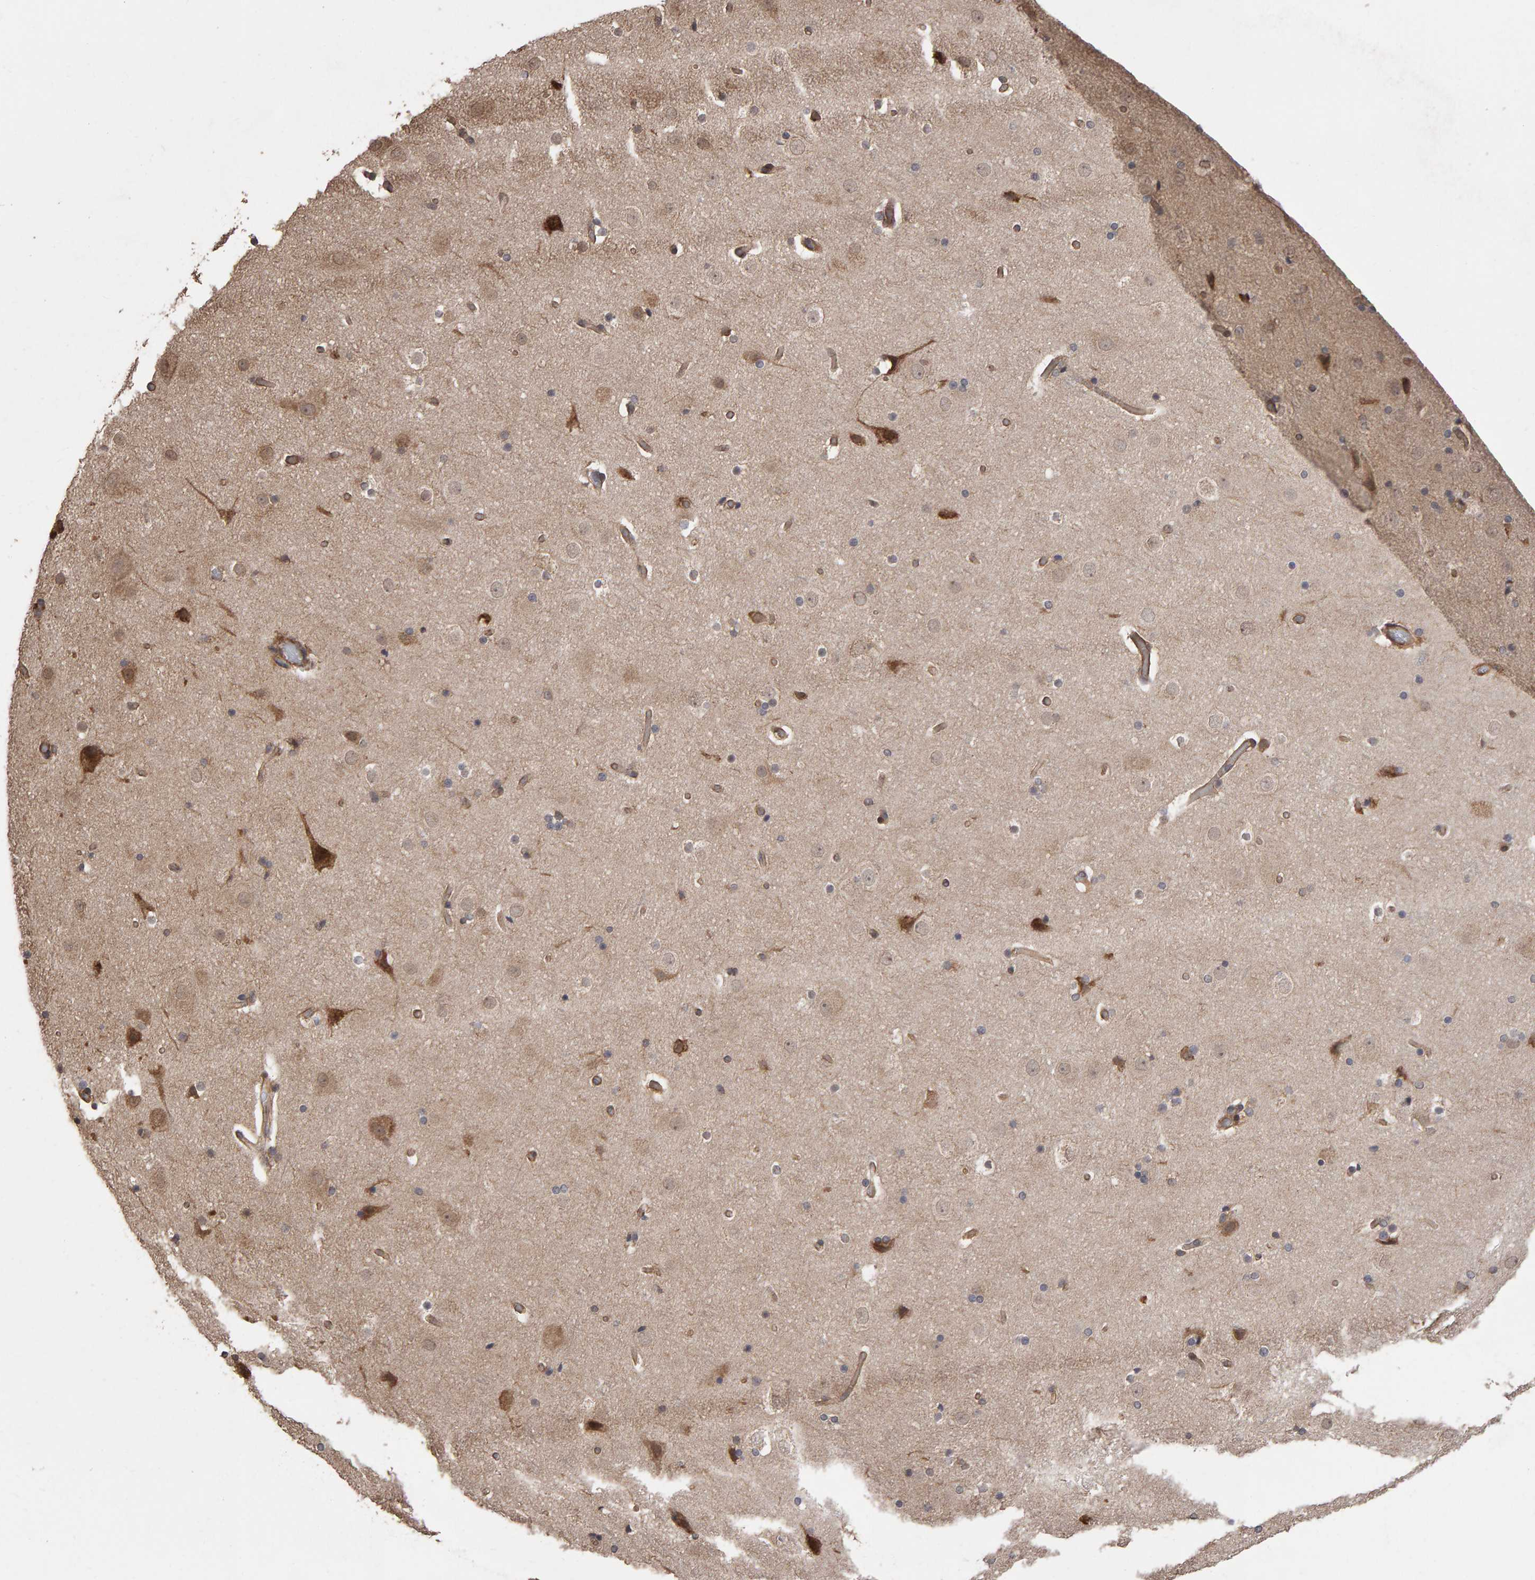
{"staining": {"intensity": "moderate", "quantity": "25%-75%", "location": "cytoplasmic/membranous"}, "tissue": "cerebral cortex", "cell_type": "Endothelial cells", "image_type": "normal", "snomed": [{"axis": "morphology", "description": "Normal tissue, NOS"}, {"axis": "topography", "description": "Cerebral cortex"}], "caption": "DAB (3,3'-diaminobenzidine) immunohistochemical staining of unremarkable cerebral cortex reveals moderate cytoplasmic/membranous protein staining in approximately 25%-75% of endothelial cells.", "gene": "SCRIB", "patient": {"sex": "male", "age": 57}}